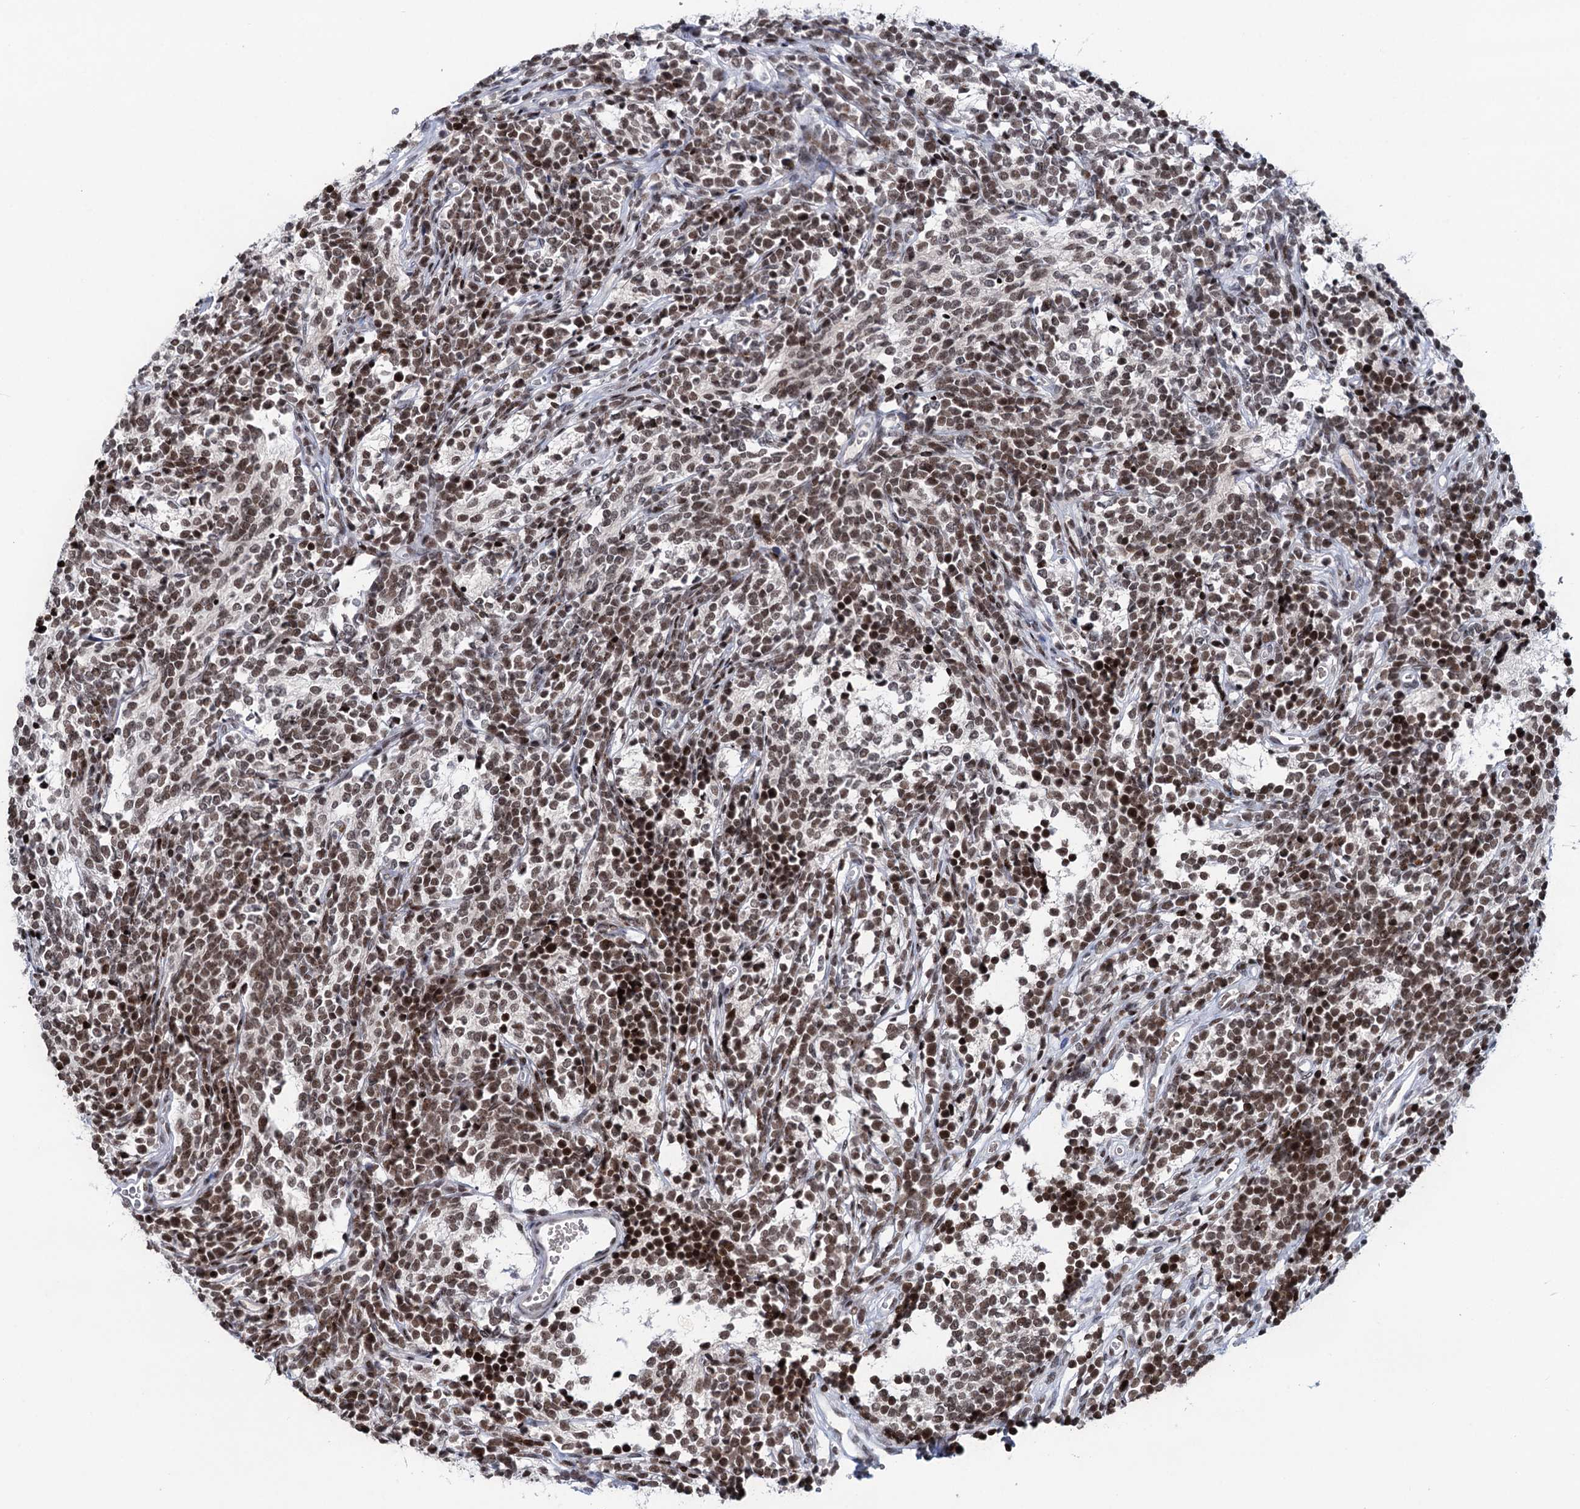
{"staining": {"intensity": "moderate", "quantity": ">75%", "location": "nuclear"}, "tissue": "glioma", "cell_type": "Tumor cells", "image_type": "cancer", "snomed": [{"axis": "morphology", "description": "Glioma, malignant, Low grade"}, {"axis": "topography", "description": "Brain"}], "caption": "IHC micrograph of glioma stained for a protein (brown), which exhibits medium levels of moderate nuclear expression in approximately >75% of tumor cells.", "gene": "ZCCHC10", "patient": {"sex": "female", "age": 1}}